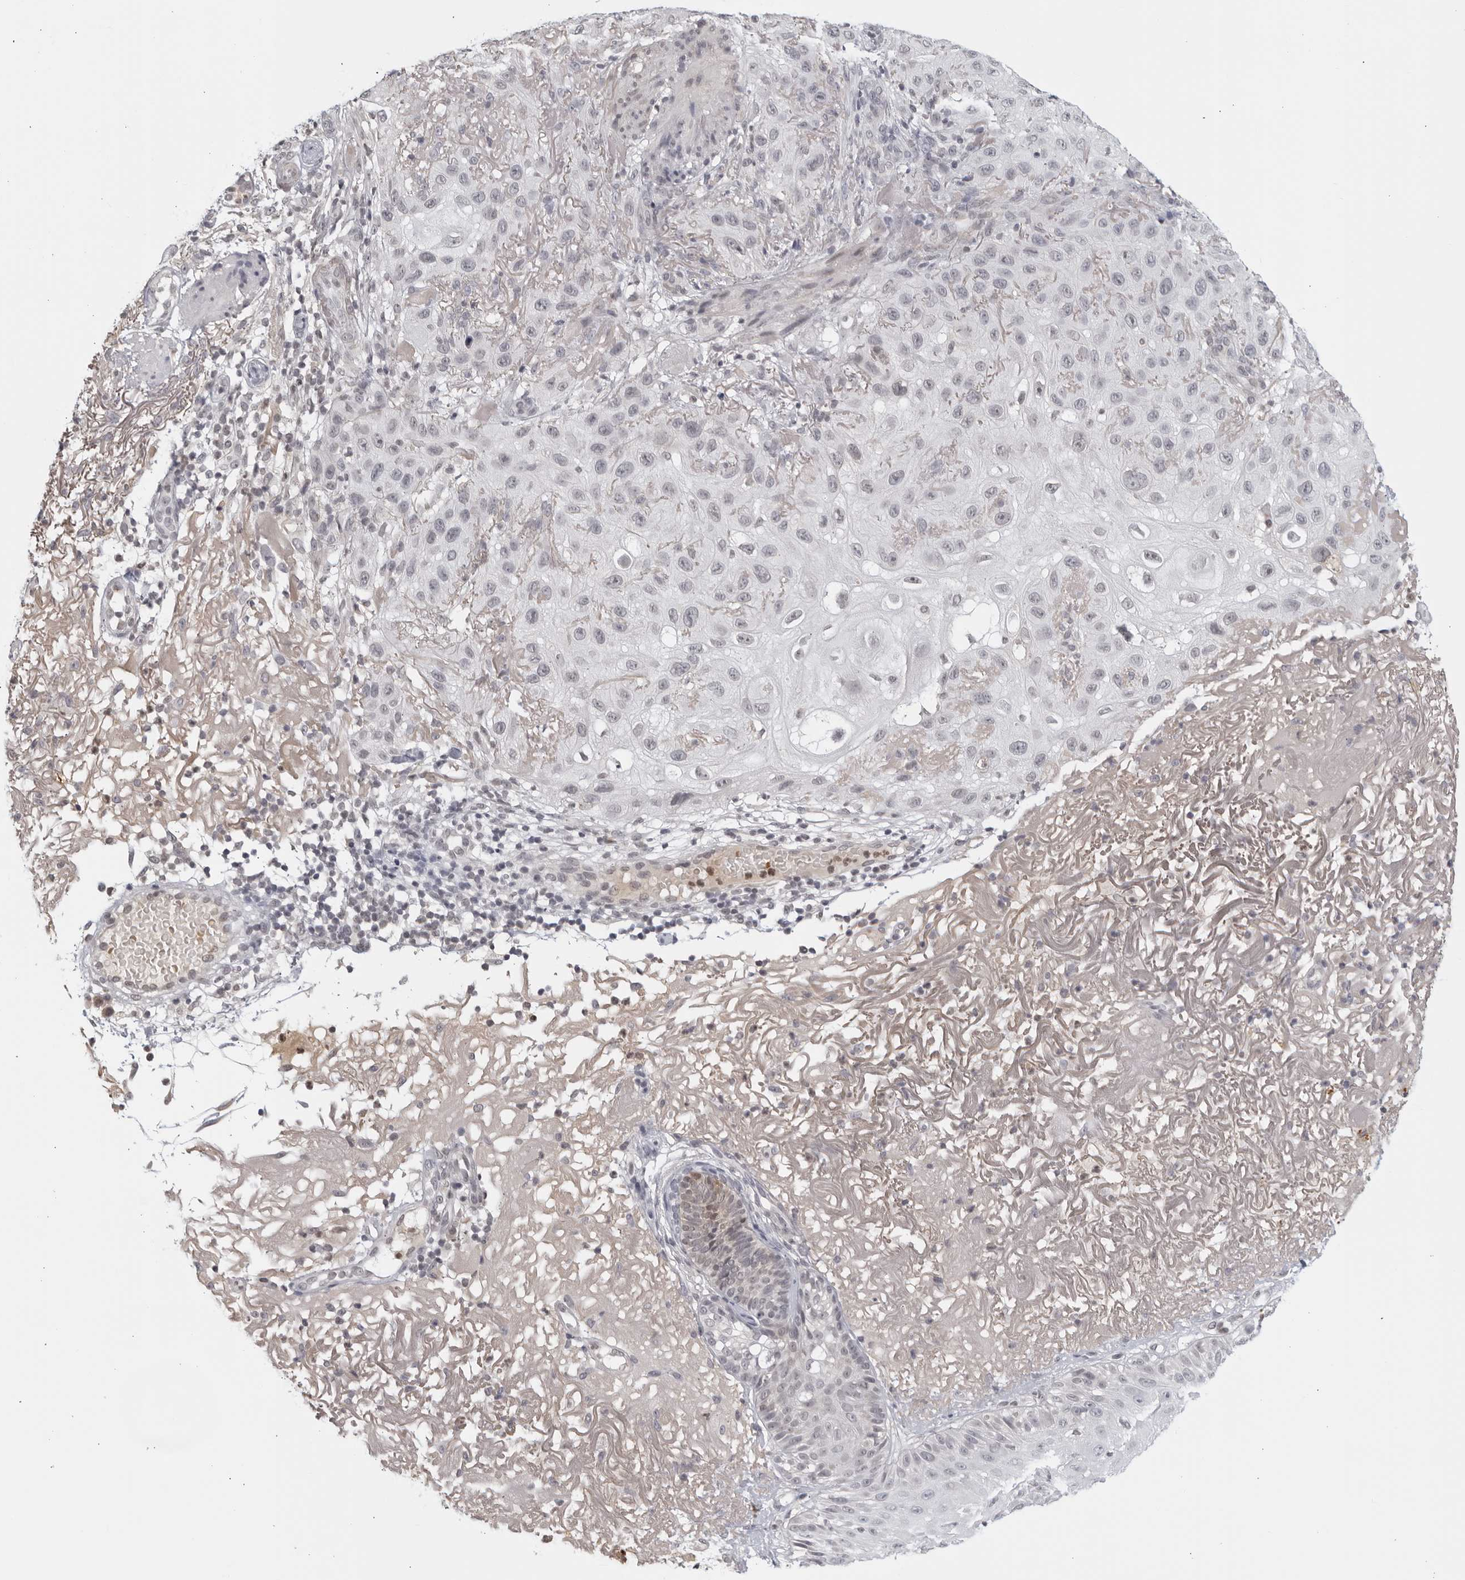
{"staining": {"intensity": "negative", "quantity": "none", "location": "none"}, "tissue": "skin cancer", "cell_type": "Tumor cells", "image_type": "cancer", "snomed": [{"axis": "morphology", "description": "Normal tissue, NOS"}, {"axis": "morphology", "description": "Squamous cell carcinoma, NOS"}, {"axis": "topography", "description": "Skin"}], "caption": "This is an IHC micrograph of human skin cancer. There is no staining in tumor cells.", "gene": "RAB11FIP3", "patient": {"sex": "female", "age": 96}}